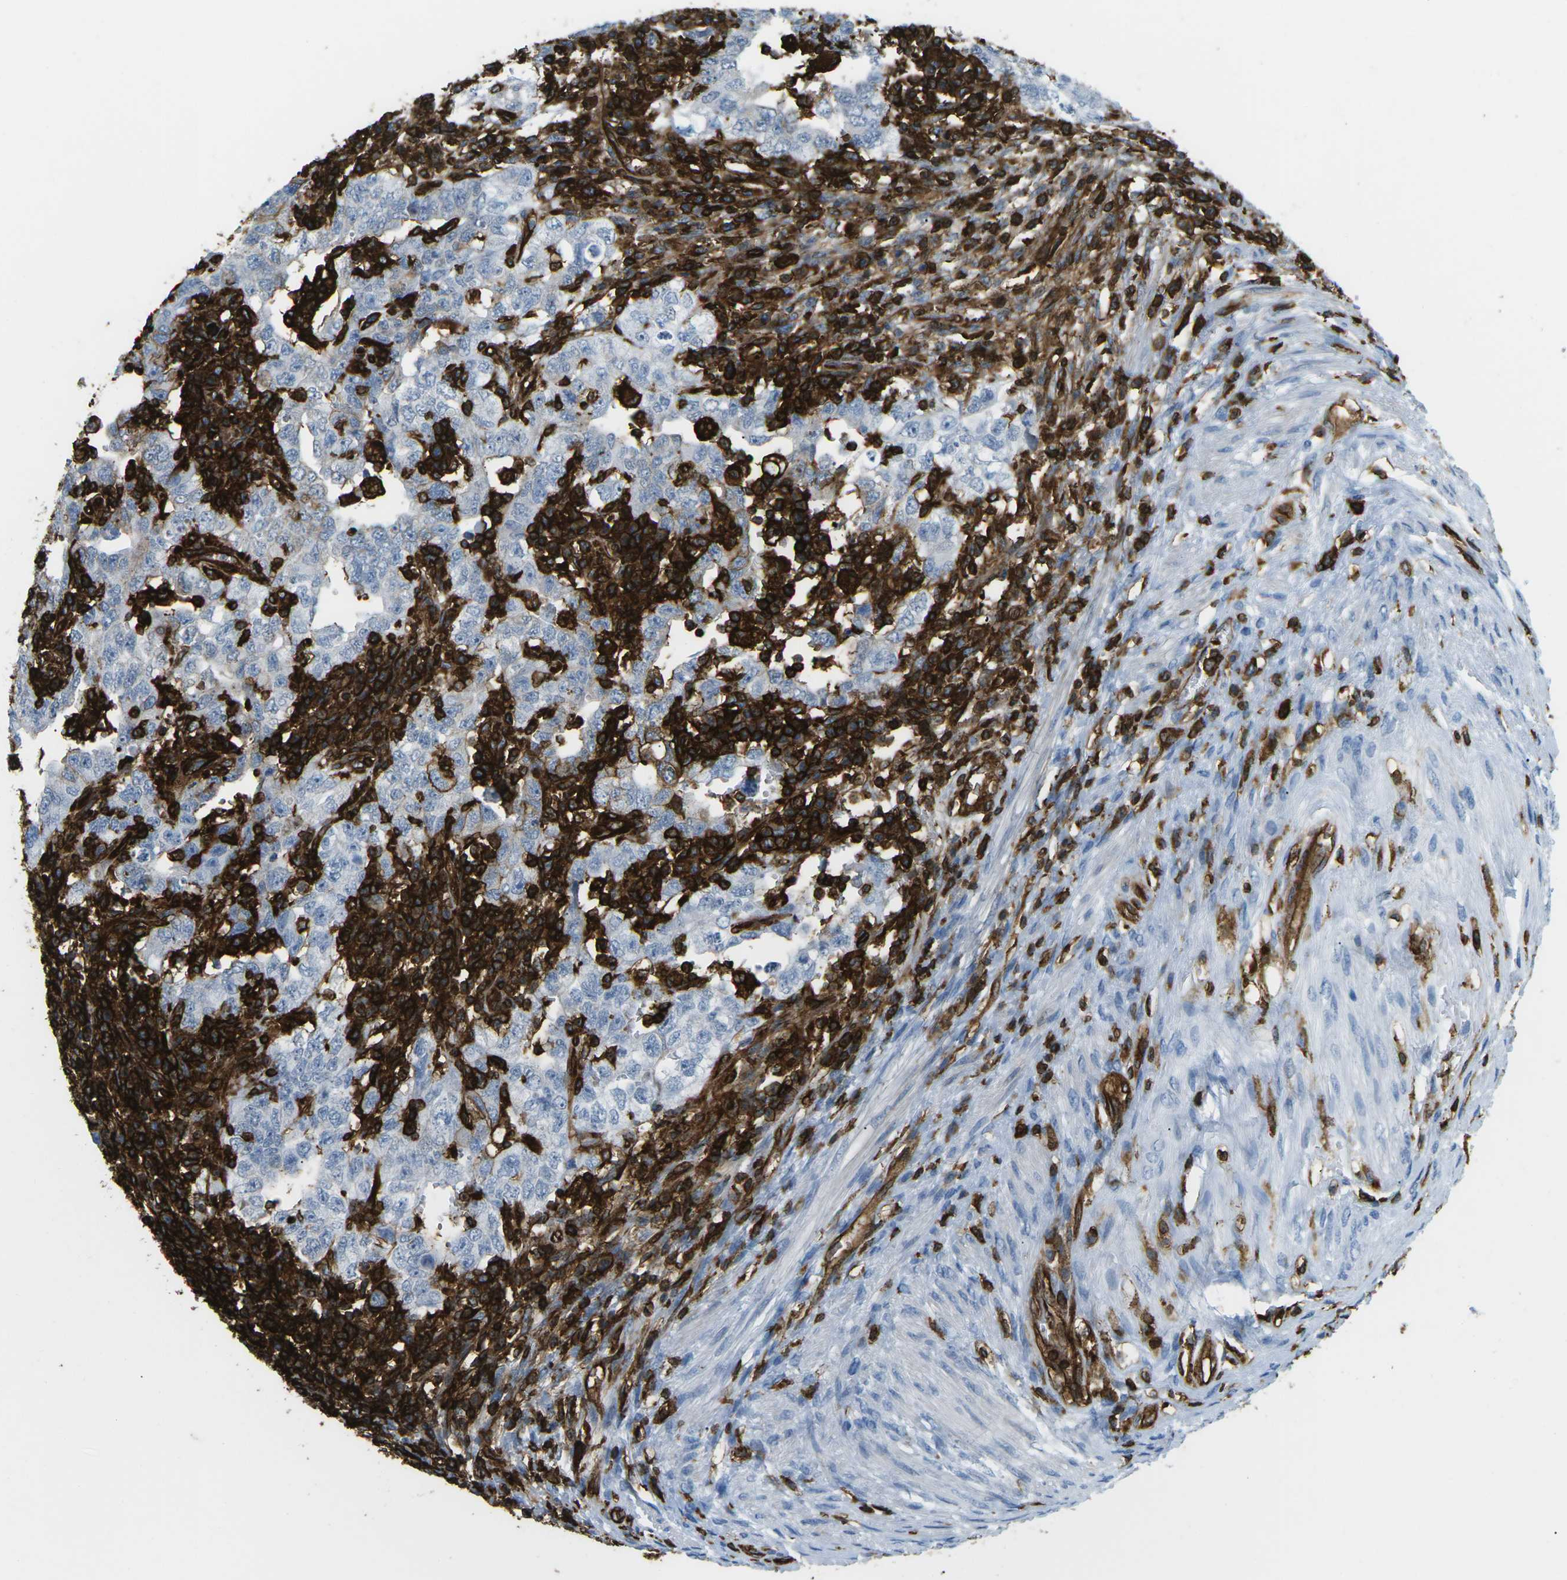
{"staining": {"intensity": "negative", "quantity": "none", "location": "none"}, "tissue": "testis cancer", "cell_type": "Tumor cells", "image_type": "cancer", "snomed": [{"axis": "morphology", "description": "Carcinoma, Embryonal, NOS"}, {"axis": "topography", "description": "Testis"}], "caption": "This histopathology image is of embryonal carcinoma (testis) stained with IHC to label a protein in brown with the nuclei are counter-stained blue. There is no staining in tumor cells.", "gene": "HLA-B", "patient": {"sex": "male", "age": 26}}